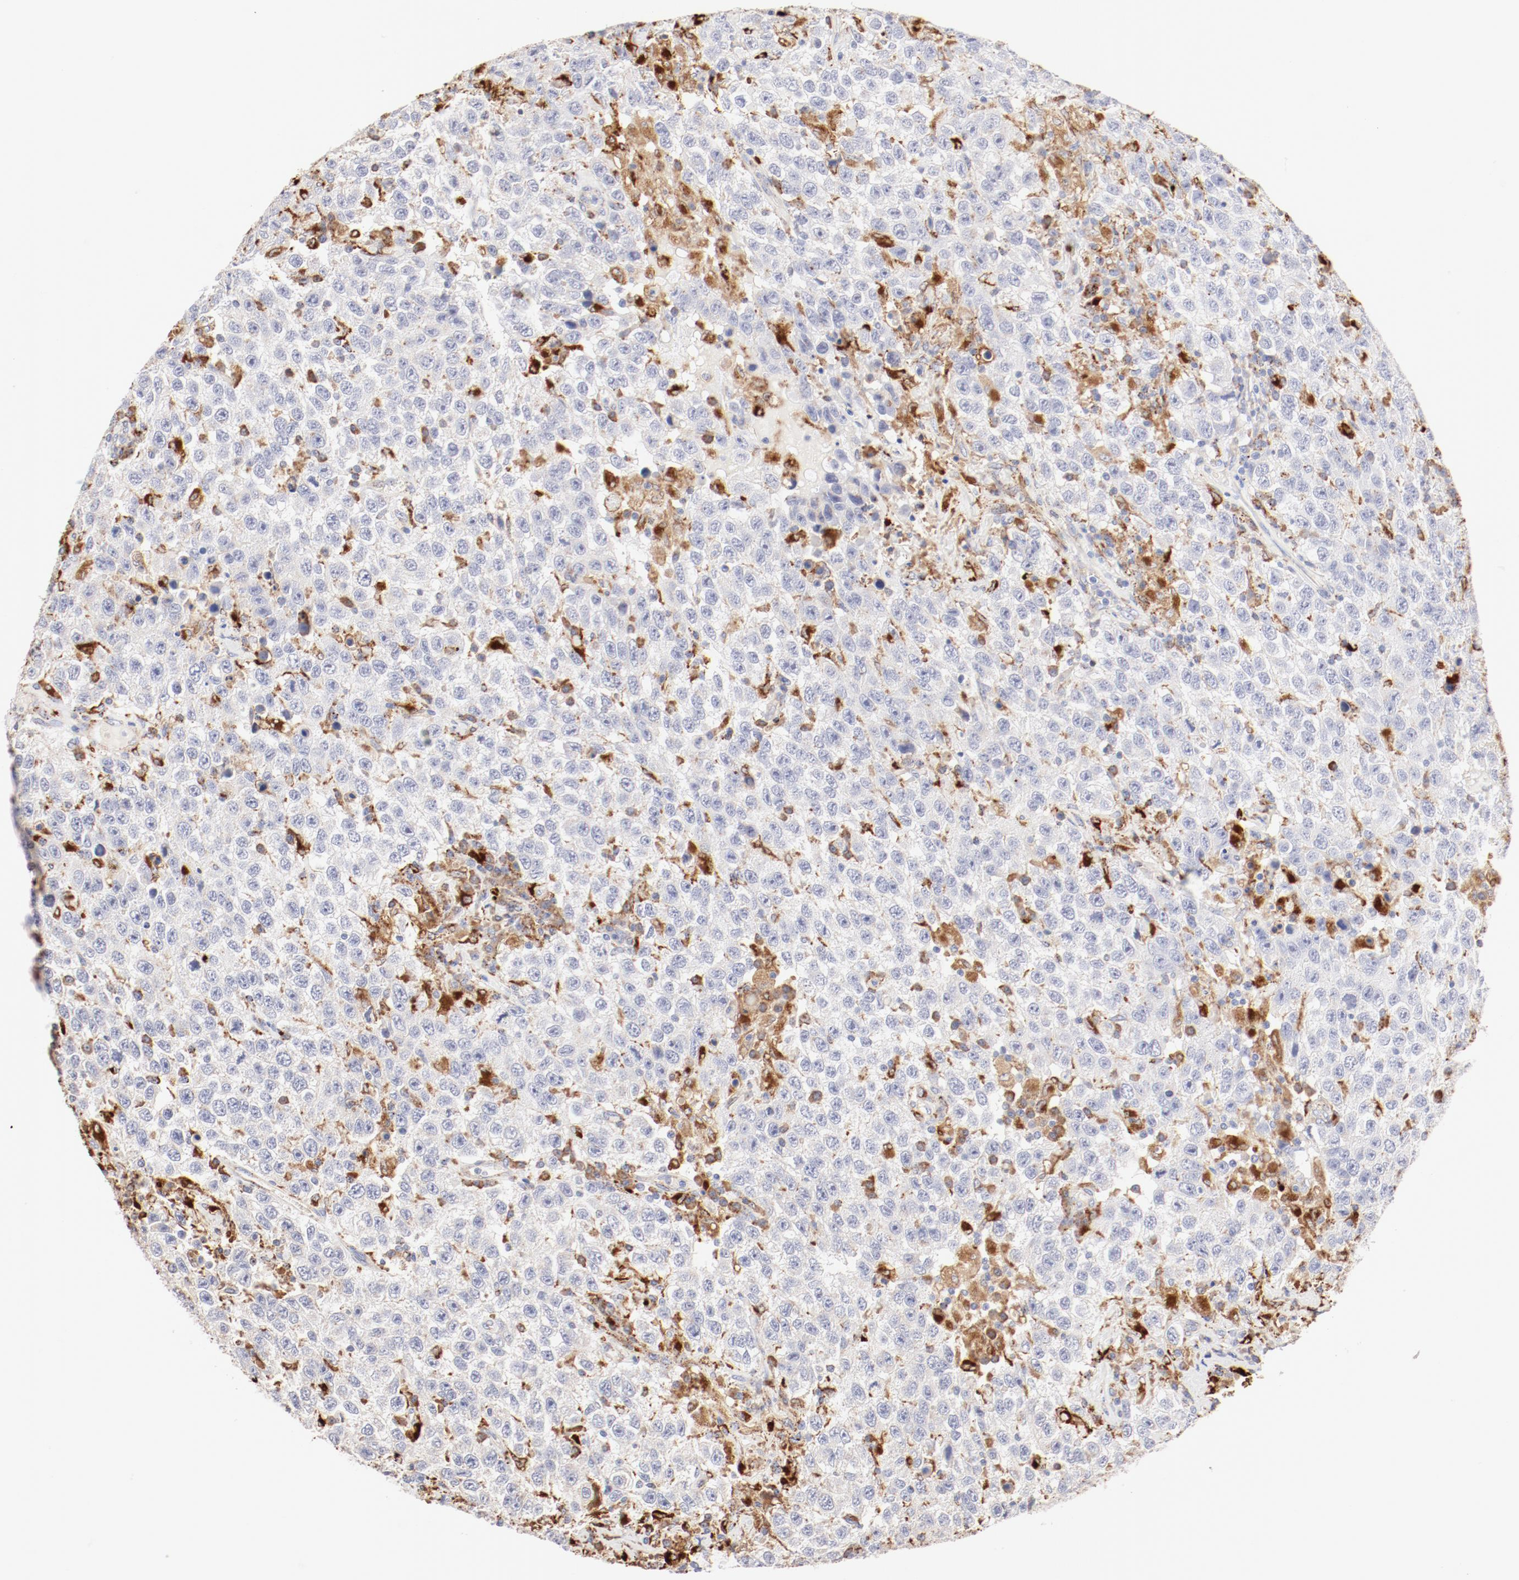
{"staining": {"intensity": "negative", "quantity": "none", "location": "none"}, "tissue": "testis cancer", "cell_type": "Tumor cells", "image_type": "cancer", "snomed": [{"axis": "morphology", "description": "Seminoma, NOS"}, {"axis": "topography", "description": "Testis"}], "caption": "There is no significant staining in tumor cells of testis cancer (seminoma).", "gene": "CTSH", "patient": {"sex": "male", "age": 41}}